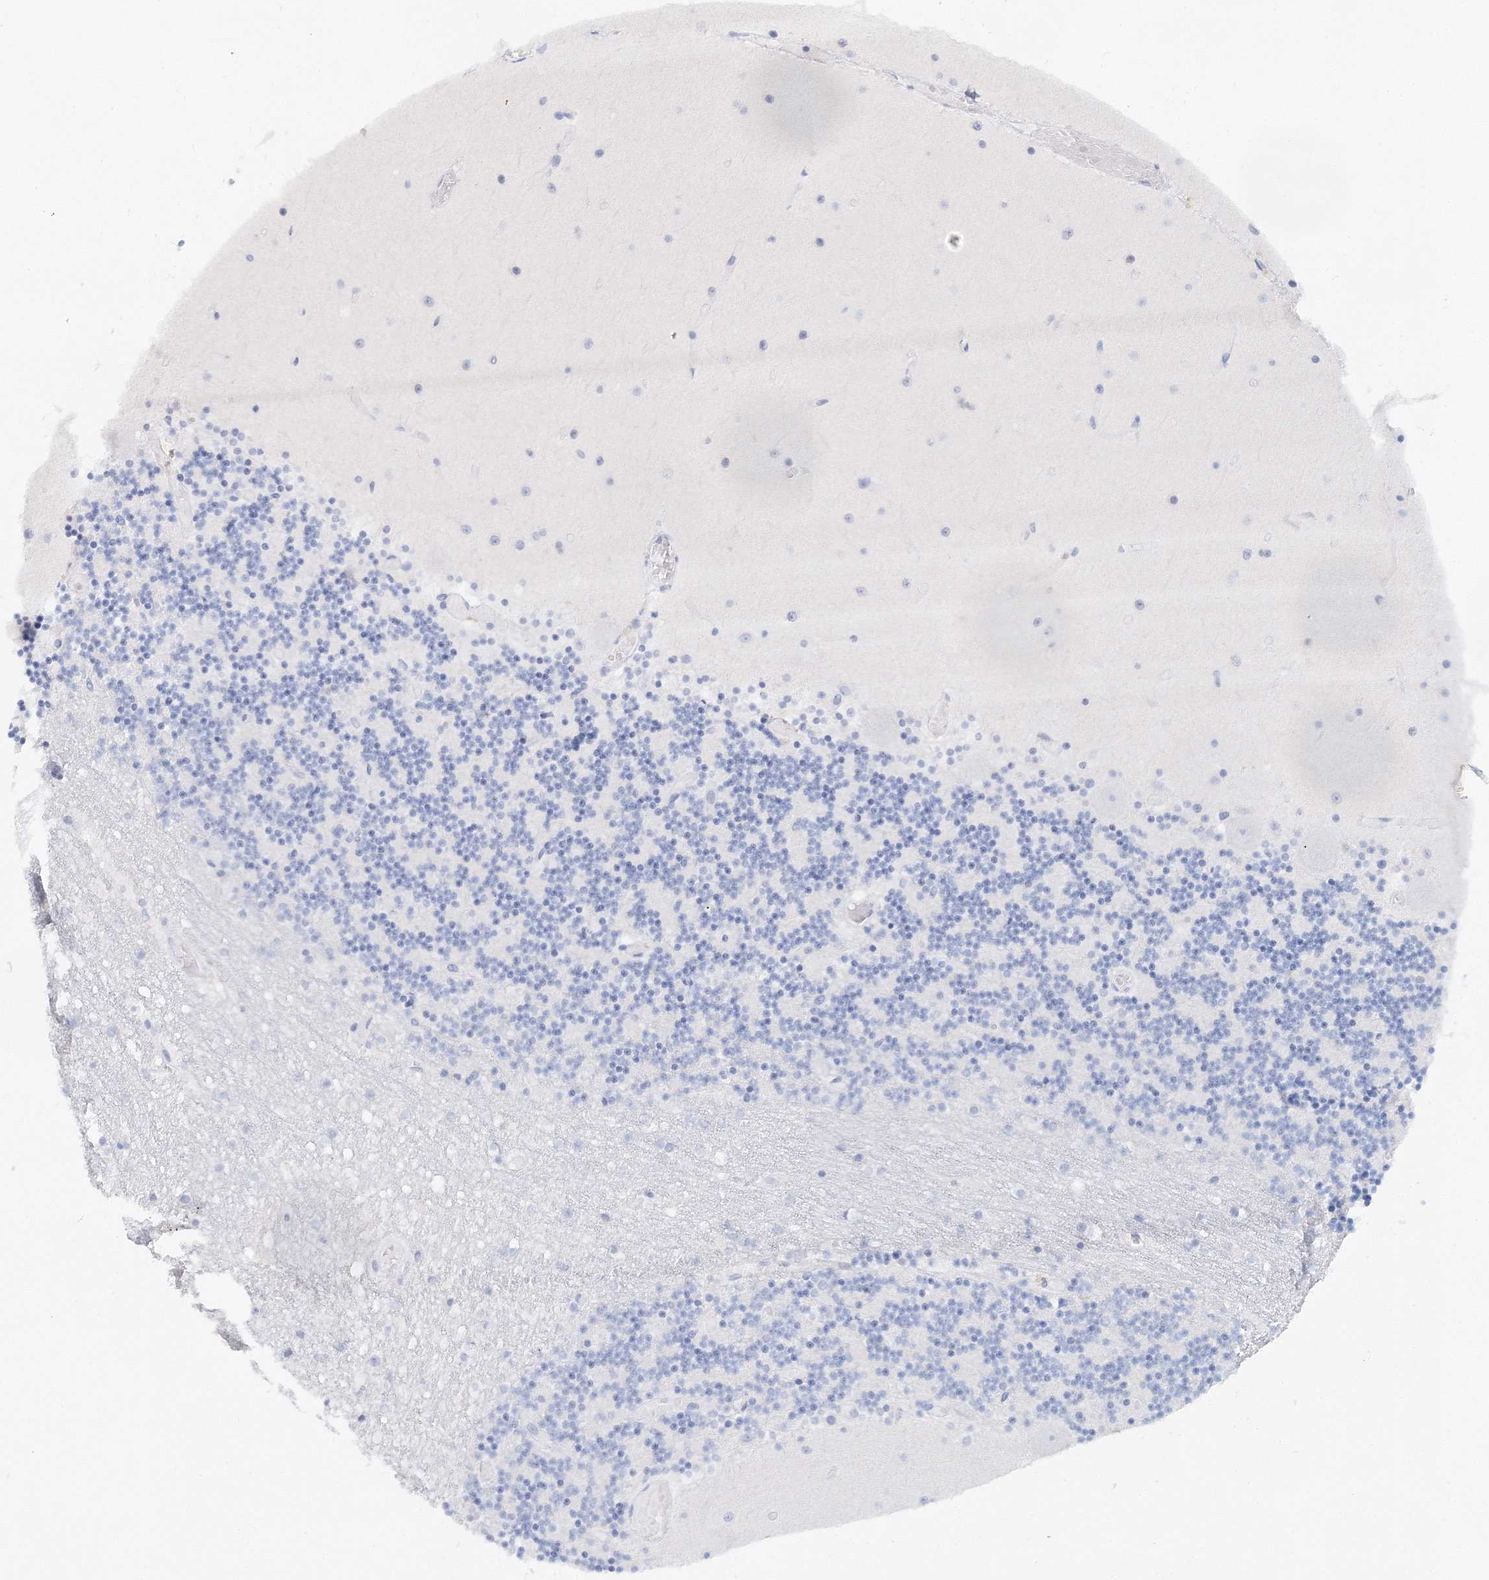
{"staining": {"intensity": "negative", "quantity": "none", "location": "none"}, "tissue": "cerebellum", "cell_type": "Cells in granular layer", "image_type": "normal", "snomed": [{"axis": "morphology", "description": "Normal tissue, NOS"}, {"axis": "topography", "description": "Cerebellum"}], "caption": "The photomicrograph reveals no significant staining in cells in granular layer of cerebellum. (Stains: DAB (3,3'-diaminobenzidine) immunohistochemistry (IHC) with hematoxylin counter stain, Microscopy: brightfield microscopy at high magnification).", "gene": "MYOZ2", "patient": {"sex": "female", "age": 28}}